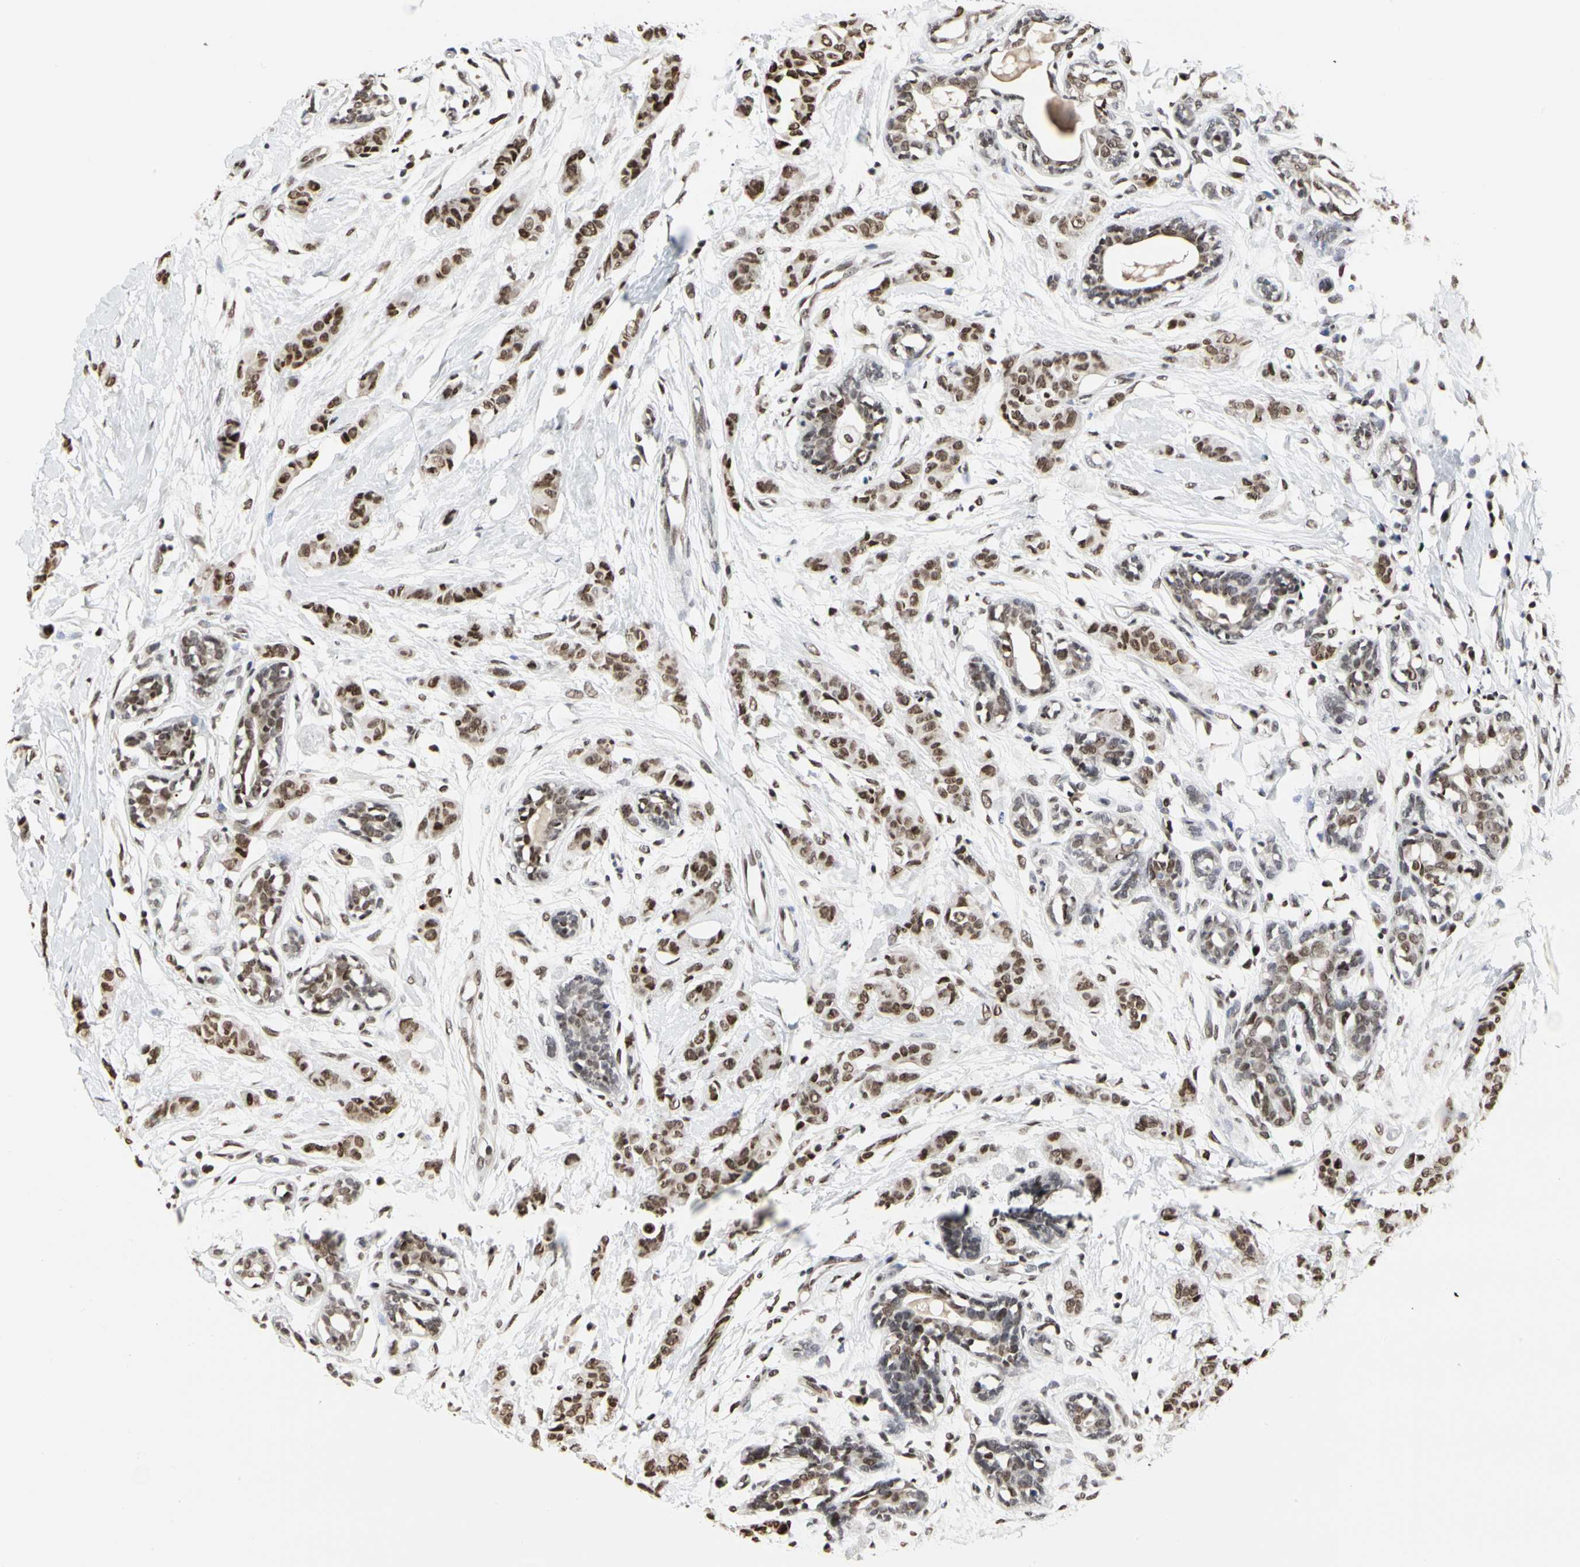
{"staining": {"intensity": "moderate", "quantity": ">75%", "location": "nuclear"}, "tissue": "breast cancer", "cell_type": "Tumor cells", "image_type": "cancer", "snomed": [{"axis": "morphology", "description": "Normal tissue, NOS"}, {"axis": "morphology", "description": "Duct carcinoma"}, {"axis": "topography", "description": "Breast"}], "caption": "Immunohistochemistry histopathology image of neoplastic tissue: breast intraductal carcinoma stained using immunohistochemistry exhibits medium levels of moderate protein expression localized specifically in the nuclear of tumor cells, appearing as a nuclear brown color.", "gene": "PRMT3", "patient": {"sex": "female", "age": 40}}